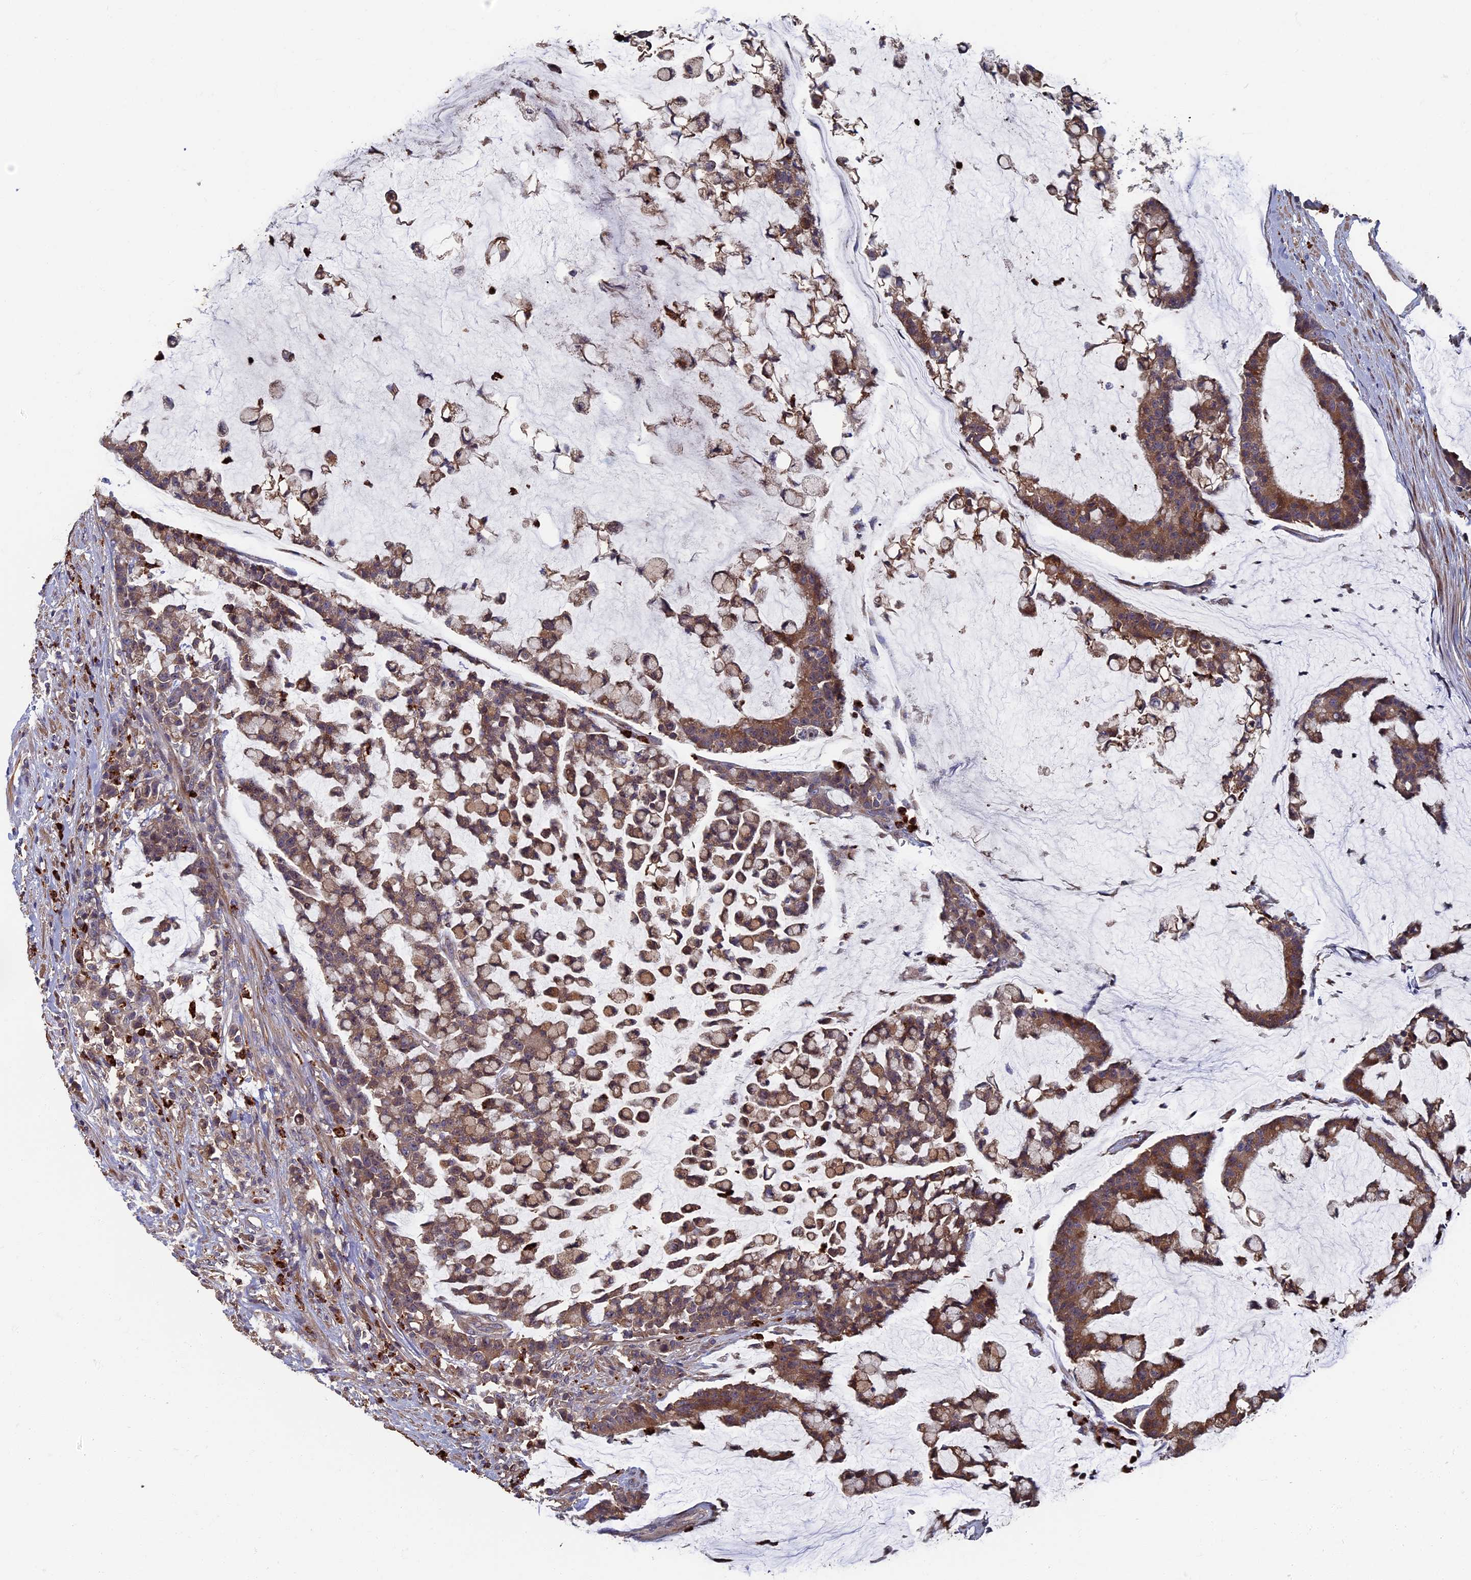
{"staining": {"intensity": "moderate", "quantity": ">75%", "location": "cytoplasmic/membranous"}, "tissue": "colorectal cancer", "cell_type": "Tumor cells", "image_type": "cancer", "snomed": [{"axis": "morphology", "description": "Adenocarcinoma, NOS"}, {"axis": "topography", "description": "Colon"}], "caption": "Moderate cytoplasmic/membranous expression is identified in approximately >75% of tumor cells in colorectal cancer (adenocarcinoma). (IHC, brightfield microscopy, high magnification).", "gene": "TNK2", "patient": {"sex": "female", "age": 84}}